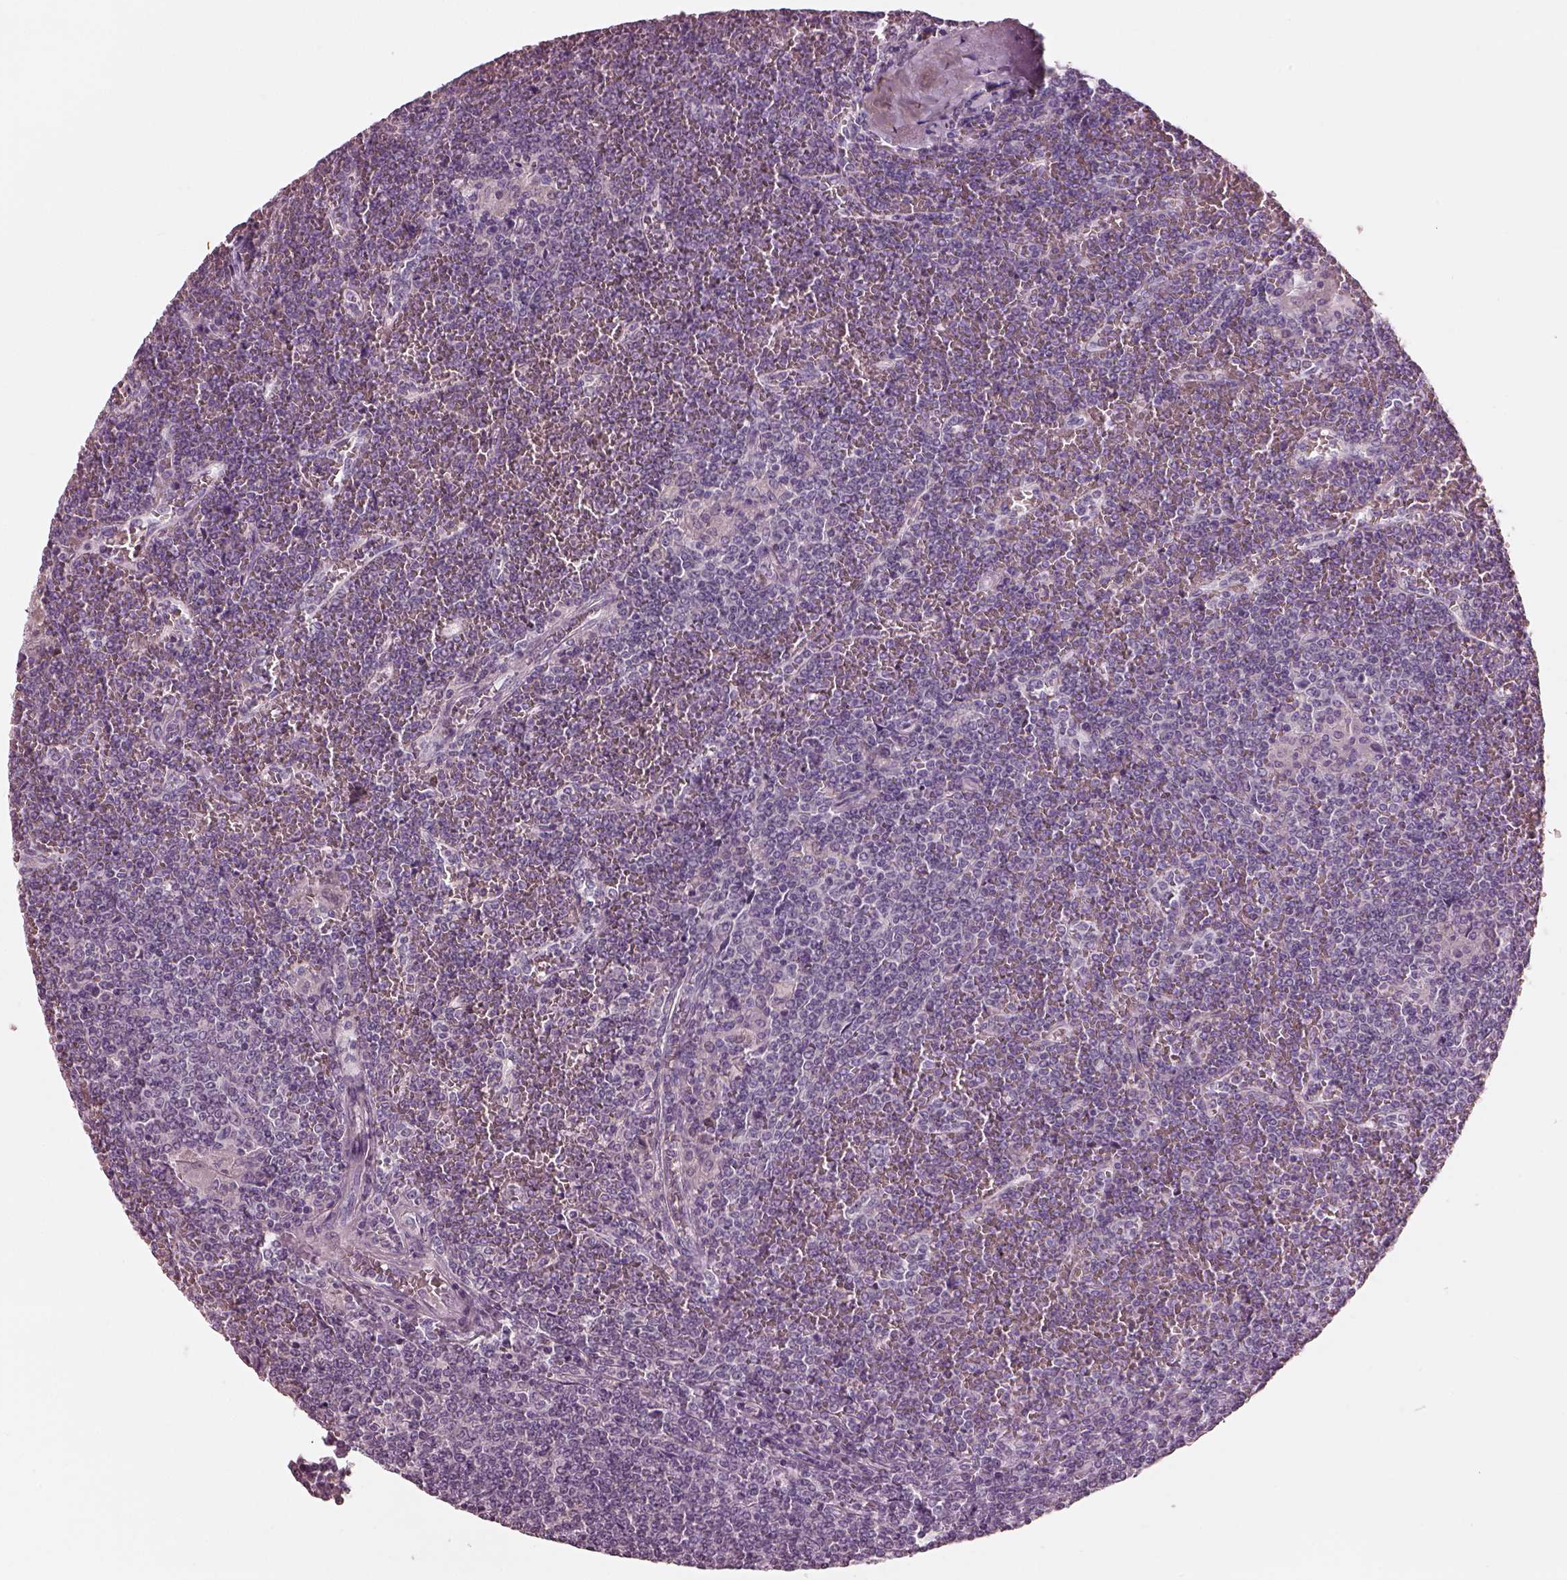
{"staining": {"intensity": "negative", "quantity": "none", "location": "none"}, "tissue": "lymphoma", "cell_type": "Tumor cells", "image_type": "cancer", "snomed": [{"axis": "morphology", "description": "Malignant lymphoma, non-Hodgkin's type, Low grade"}, {"axis": "topography", "description": "Spleen"}], "caption": "A photomicrograph of human low-grade malignant lymphoma, non-Hodgkin's type is negative for staining in tumor cells. (Brightfield microscopy of DAB (3,3'-diaminobenzidine) immunohistochemistry (IHC) at high magnification).", "gene": "RSPH9", "patient": {"sex": "female", "age": 19}}